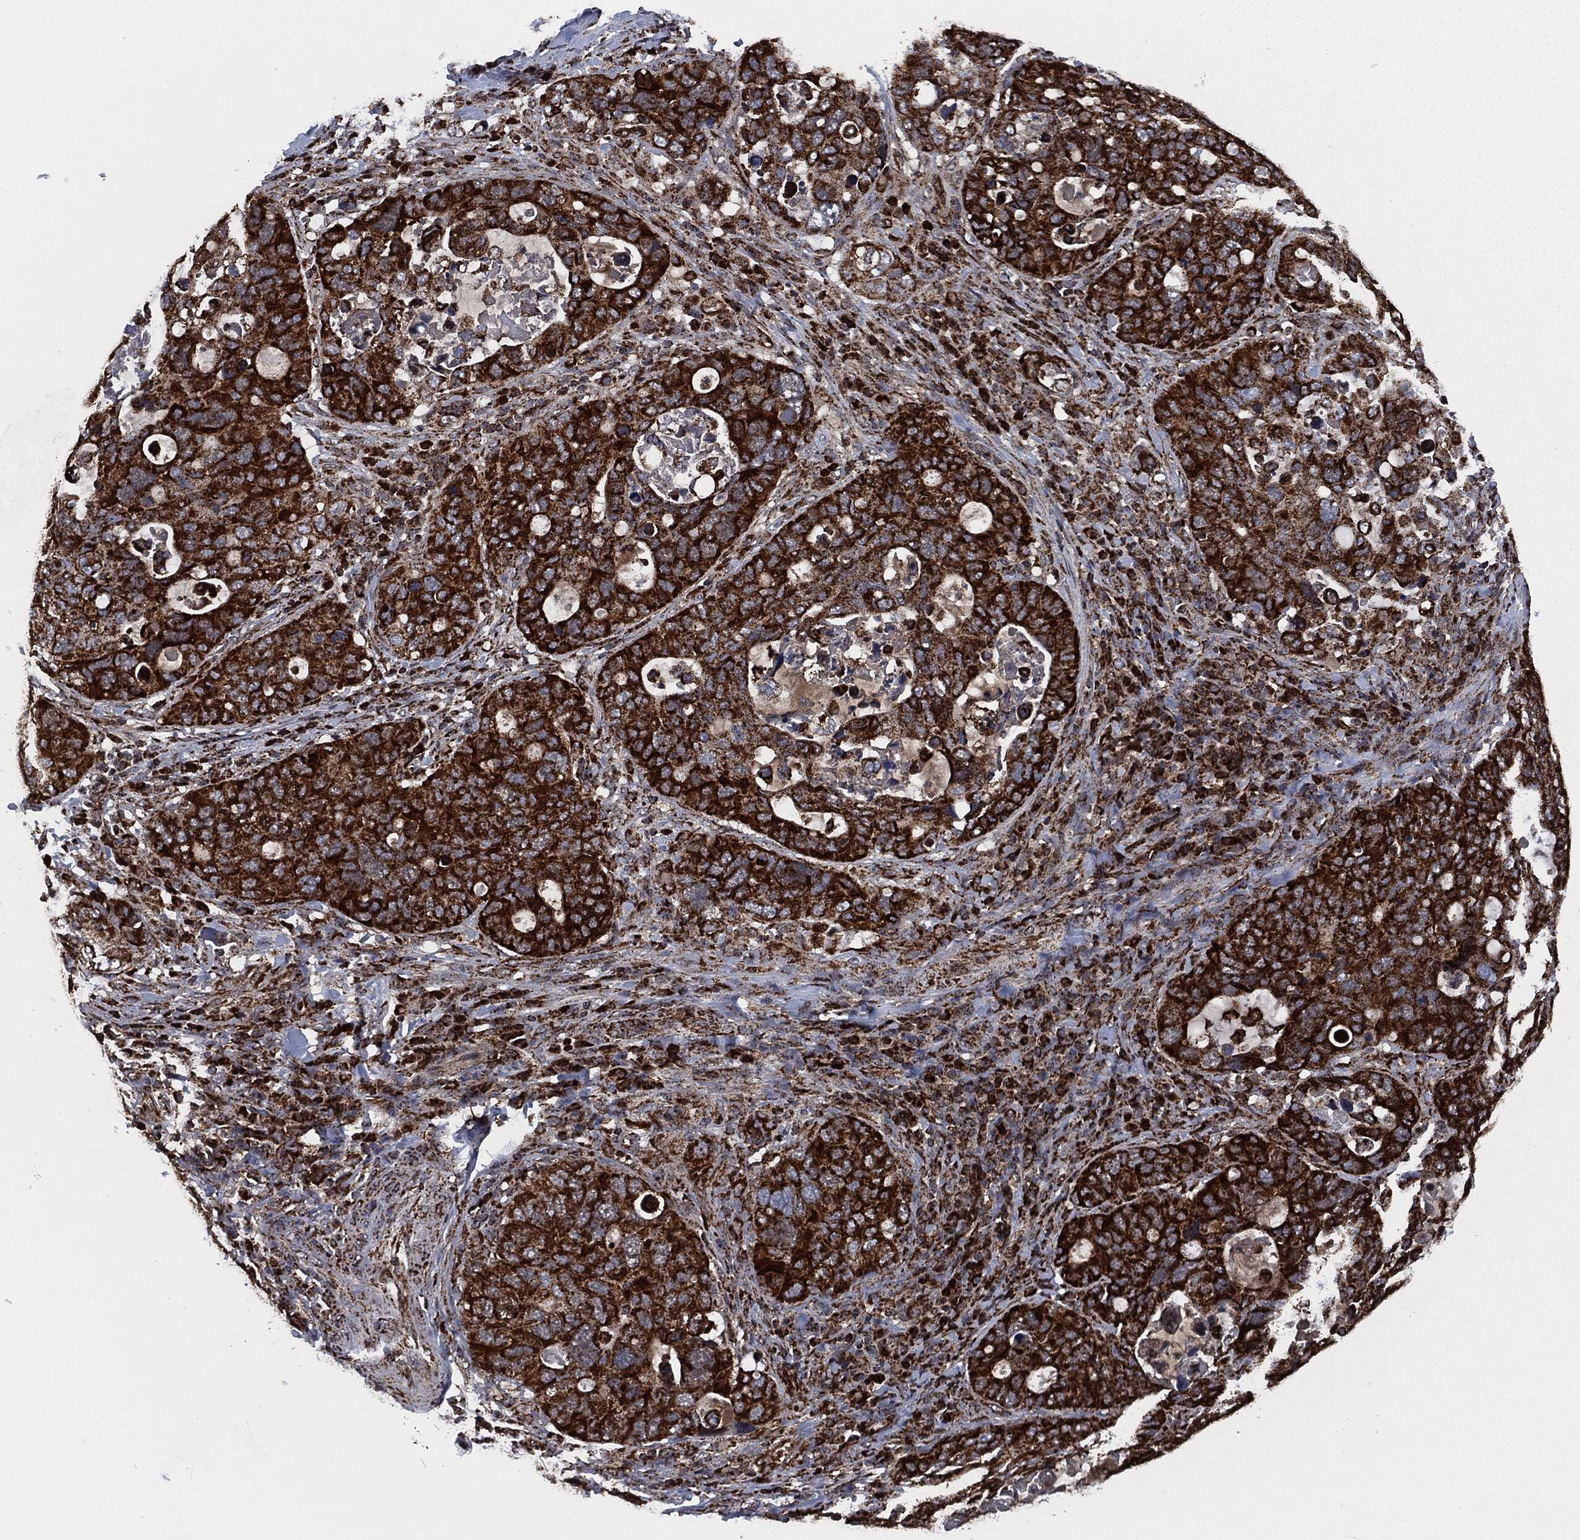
{"staining": {"intensity": "strong", "quantity": ">75%", "location": "cytoplasmic/membranous"}, "tissue": "stomach cancer", "cell_type": "Tumor cells", "image_type": "cancer", "snomed": [{"axis": "morphology", "description": "Adenocarcinoma, NOS"}, {"axis": "topography", "description": "Stomach"}], "caption": "Adenocarcinoma (stomach) stained with a protein marker shows strong staining in tumor cells.", "gene": "FH", "patient": {"sex": "male", "age": 54}}